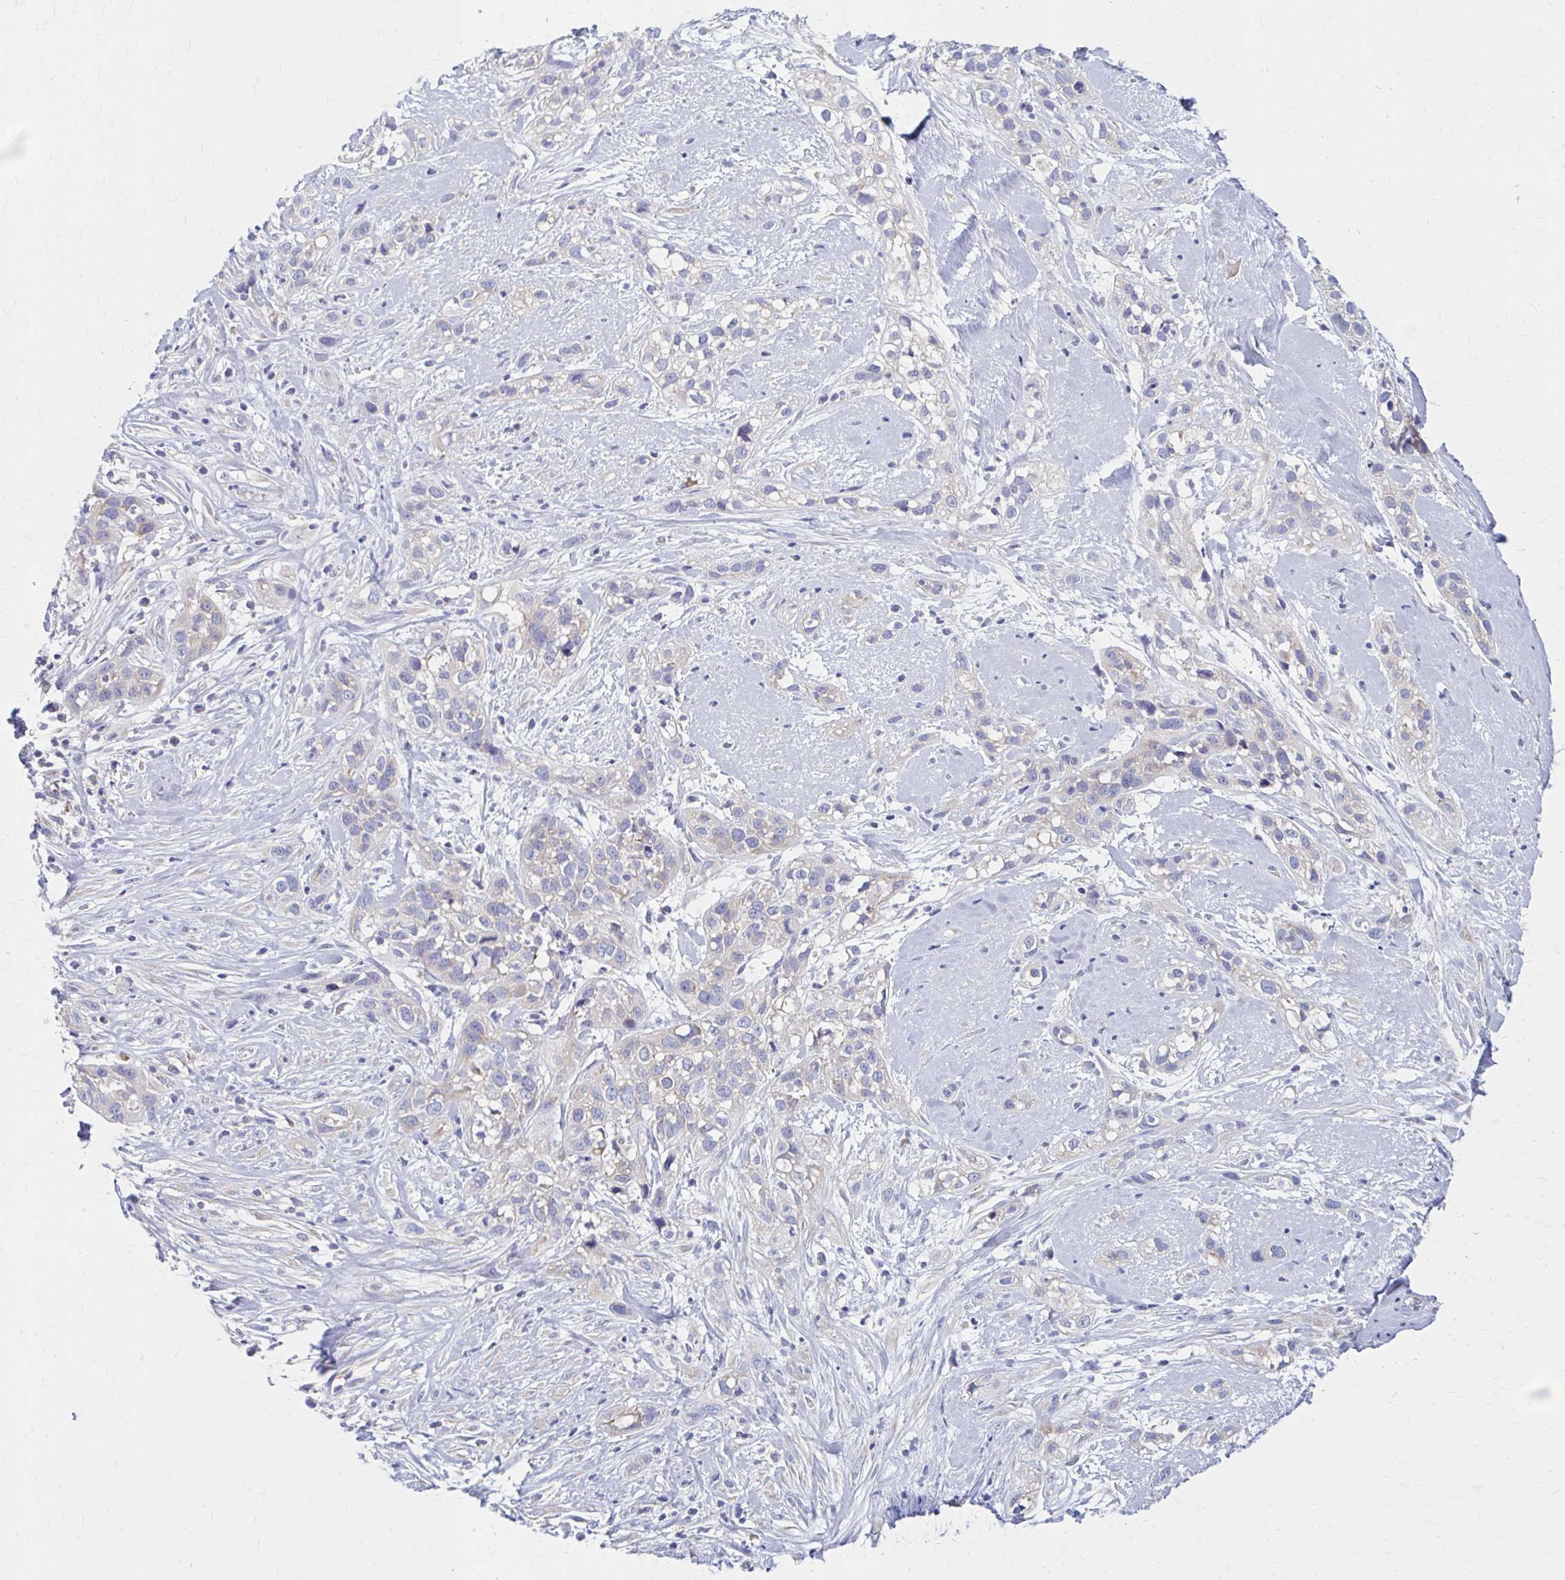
{"staining": {"intensity": "negative", "quantity": "none", "location": "none"}, "tissue": "skin cancer", "cell_type": "Tumor cells", "image_type": "cancer", "snomed": [{"axis": "morphology", "description": "Squamous cell carcinoma, NOS"}, {"axis": "topography", "description": "Skin"}], "caption": "A micrograph of squamous cell carcinoma (skin) stained for a protein shows no brown staining in tumor cells.", "gene": "RPL27A", "patient": {"sex": "male", "age": 82}}